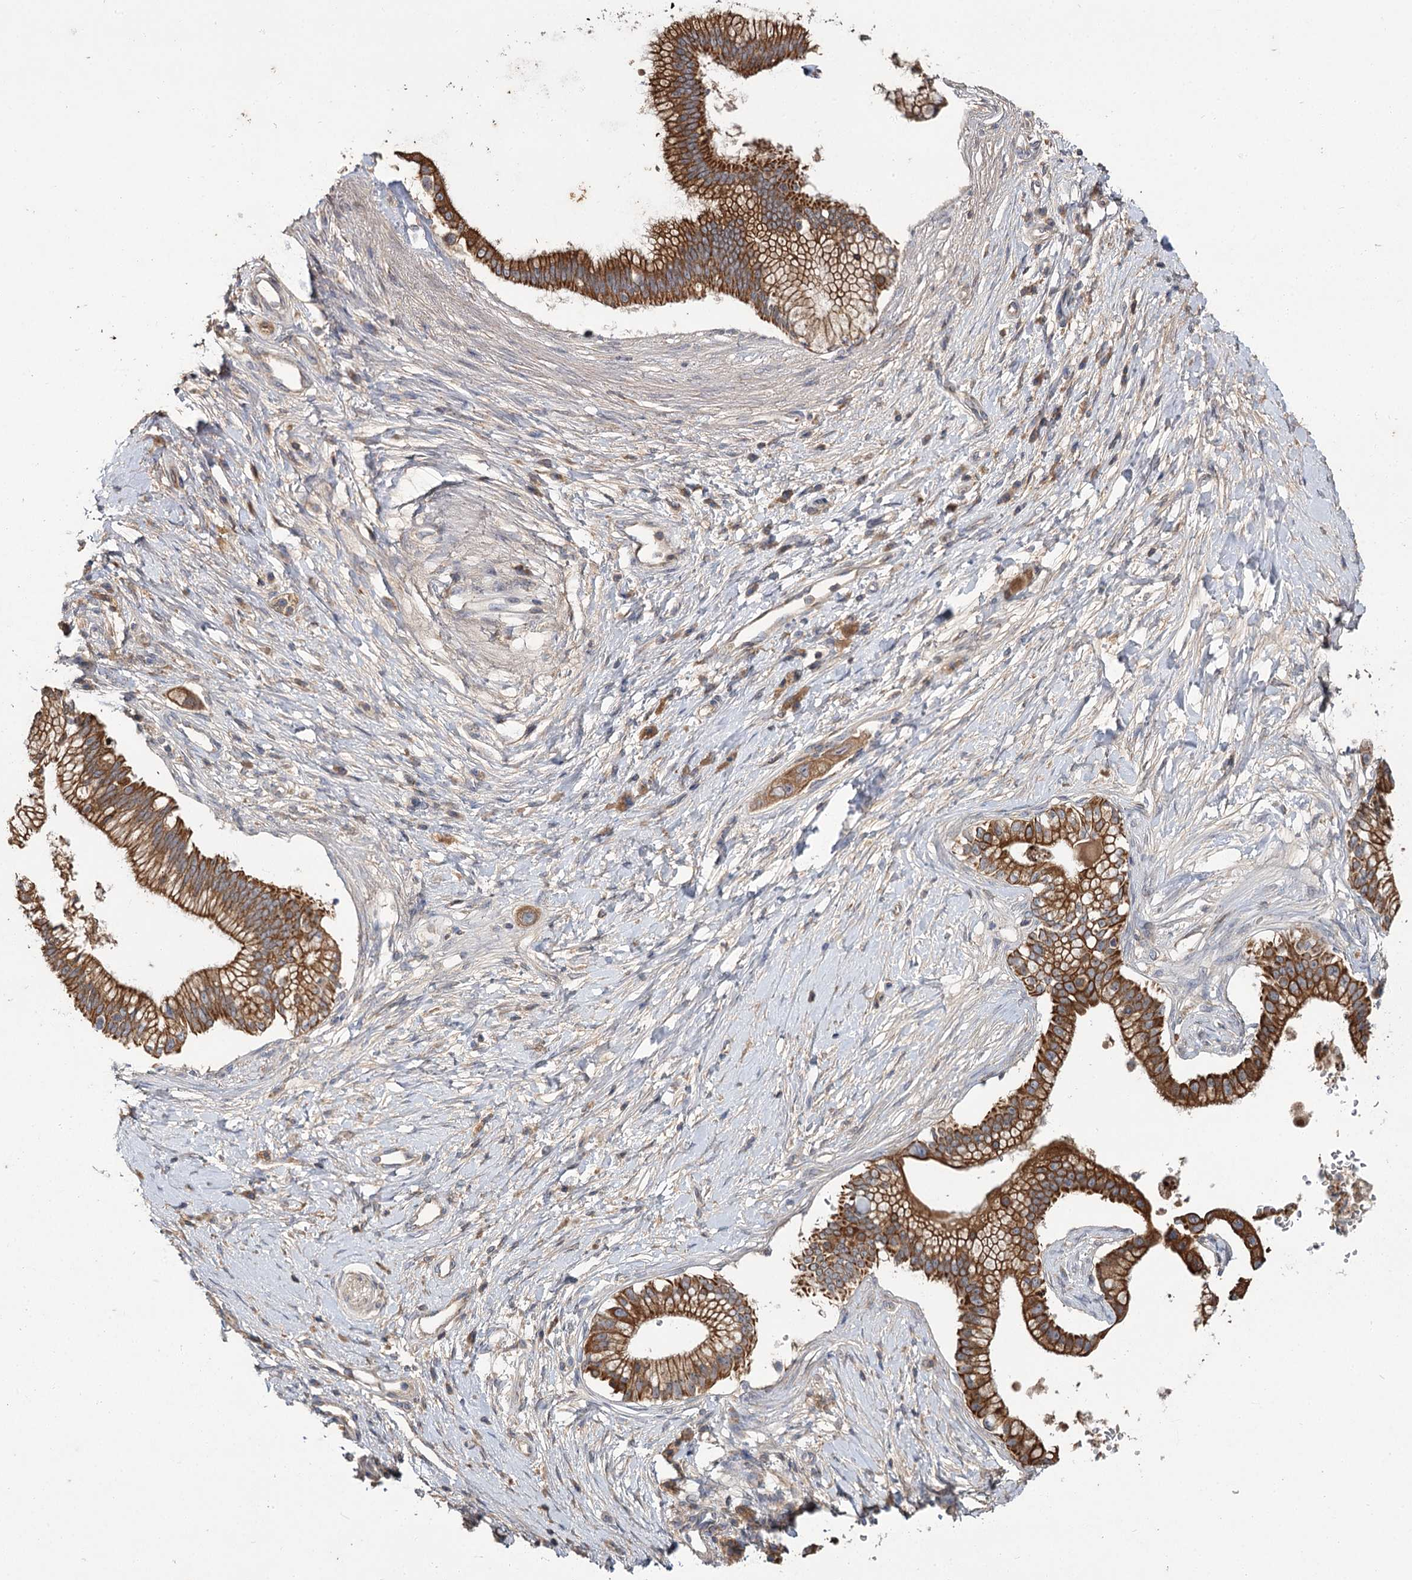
{"staining": {"intensity": "strong", "quantity": ">75%", "location": "cytoplasmic/membranous"}, "tissue": "pancreatic cancer", "cell_type": "Tumor cells", "image_type": "cancer", "snomed": [{"axis": "morphology", "description": "Adenocarcinoma, NOS"}, {"axis": "topography", "description": "Pancreas"}], "caption": "Immunohistochemical staining of adenocarcinoma (pancreatic) exhibits high levels of strong cytoplasmic/membranous protein positivity in approximately >75% of tumor cells.", "gene": "MFN1", "patient": {"sex": "male", "age": 68}}